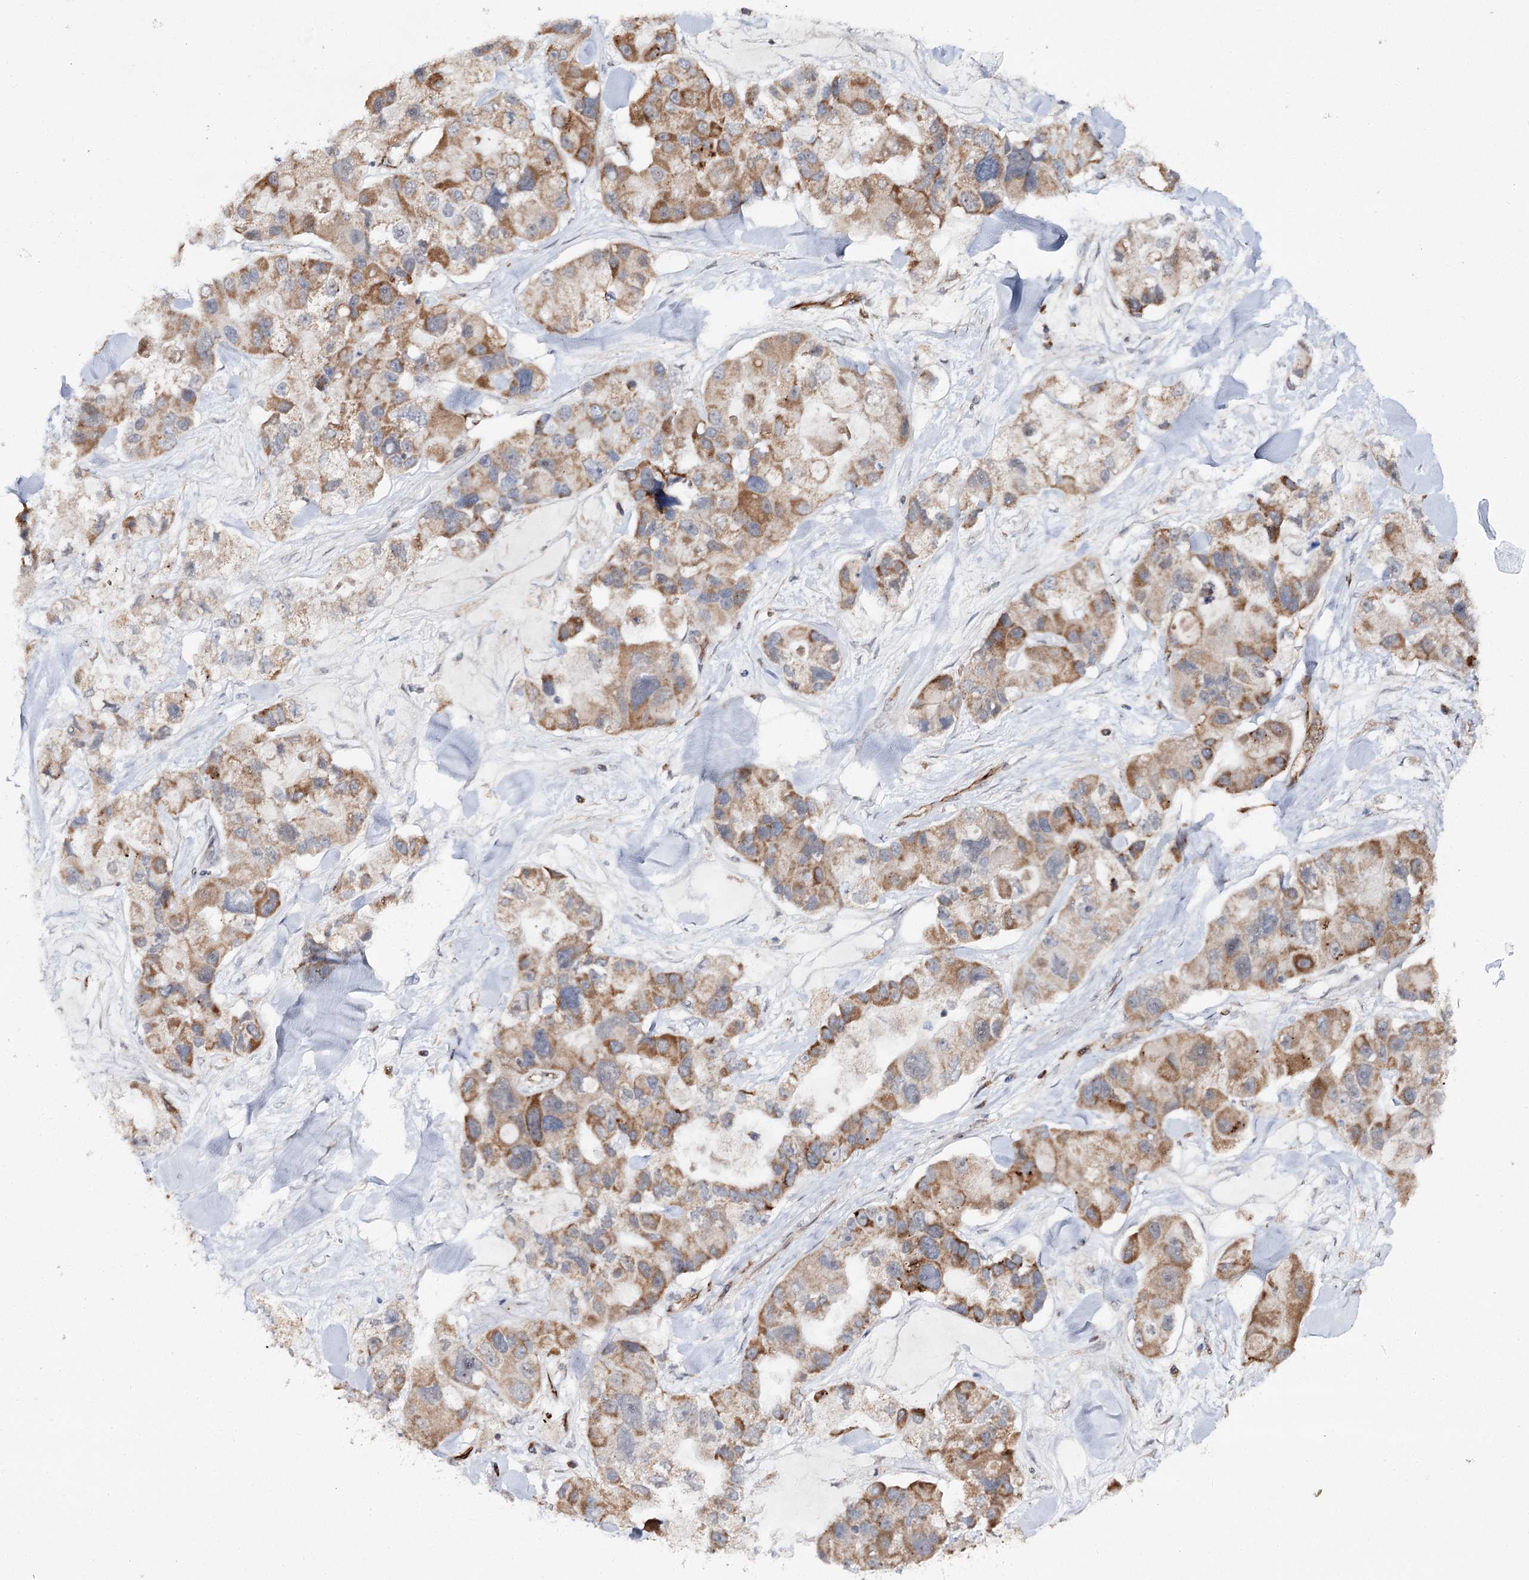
{"staining": {"intensity": "moderate", "quantity": ">75%", "location": "cytoplasmic/membranous"}, "tissue": "lung cancer", "cell_type": "Tumor cells", "image_type": "cancer", "snomed": [{"axis": "morphology", "description": "Adenocarcinoma, NOS"}, {"axis": "topography", "description": "Lung"}], "caption": "Immunohistochemical staining of lung cancer displays medium levels of moderate cytoplasmic/membranous protein staining in about >75% of tumor cells.", "gene": "CBR4", "patient": {"sex": "female", "age": 54}}